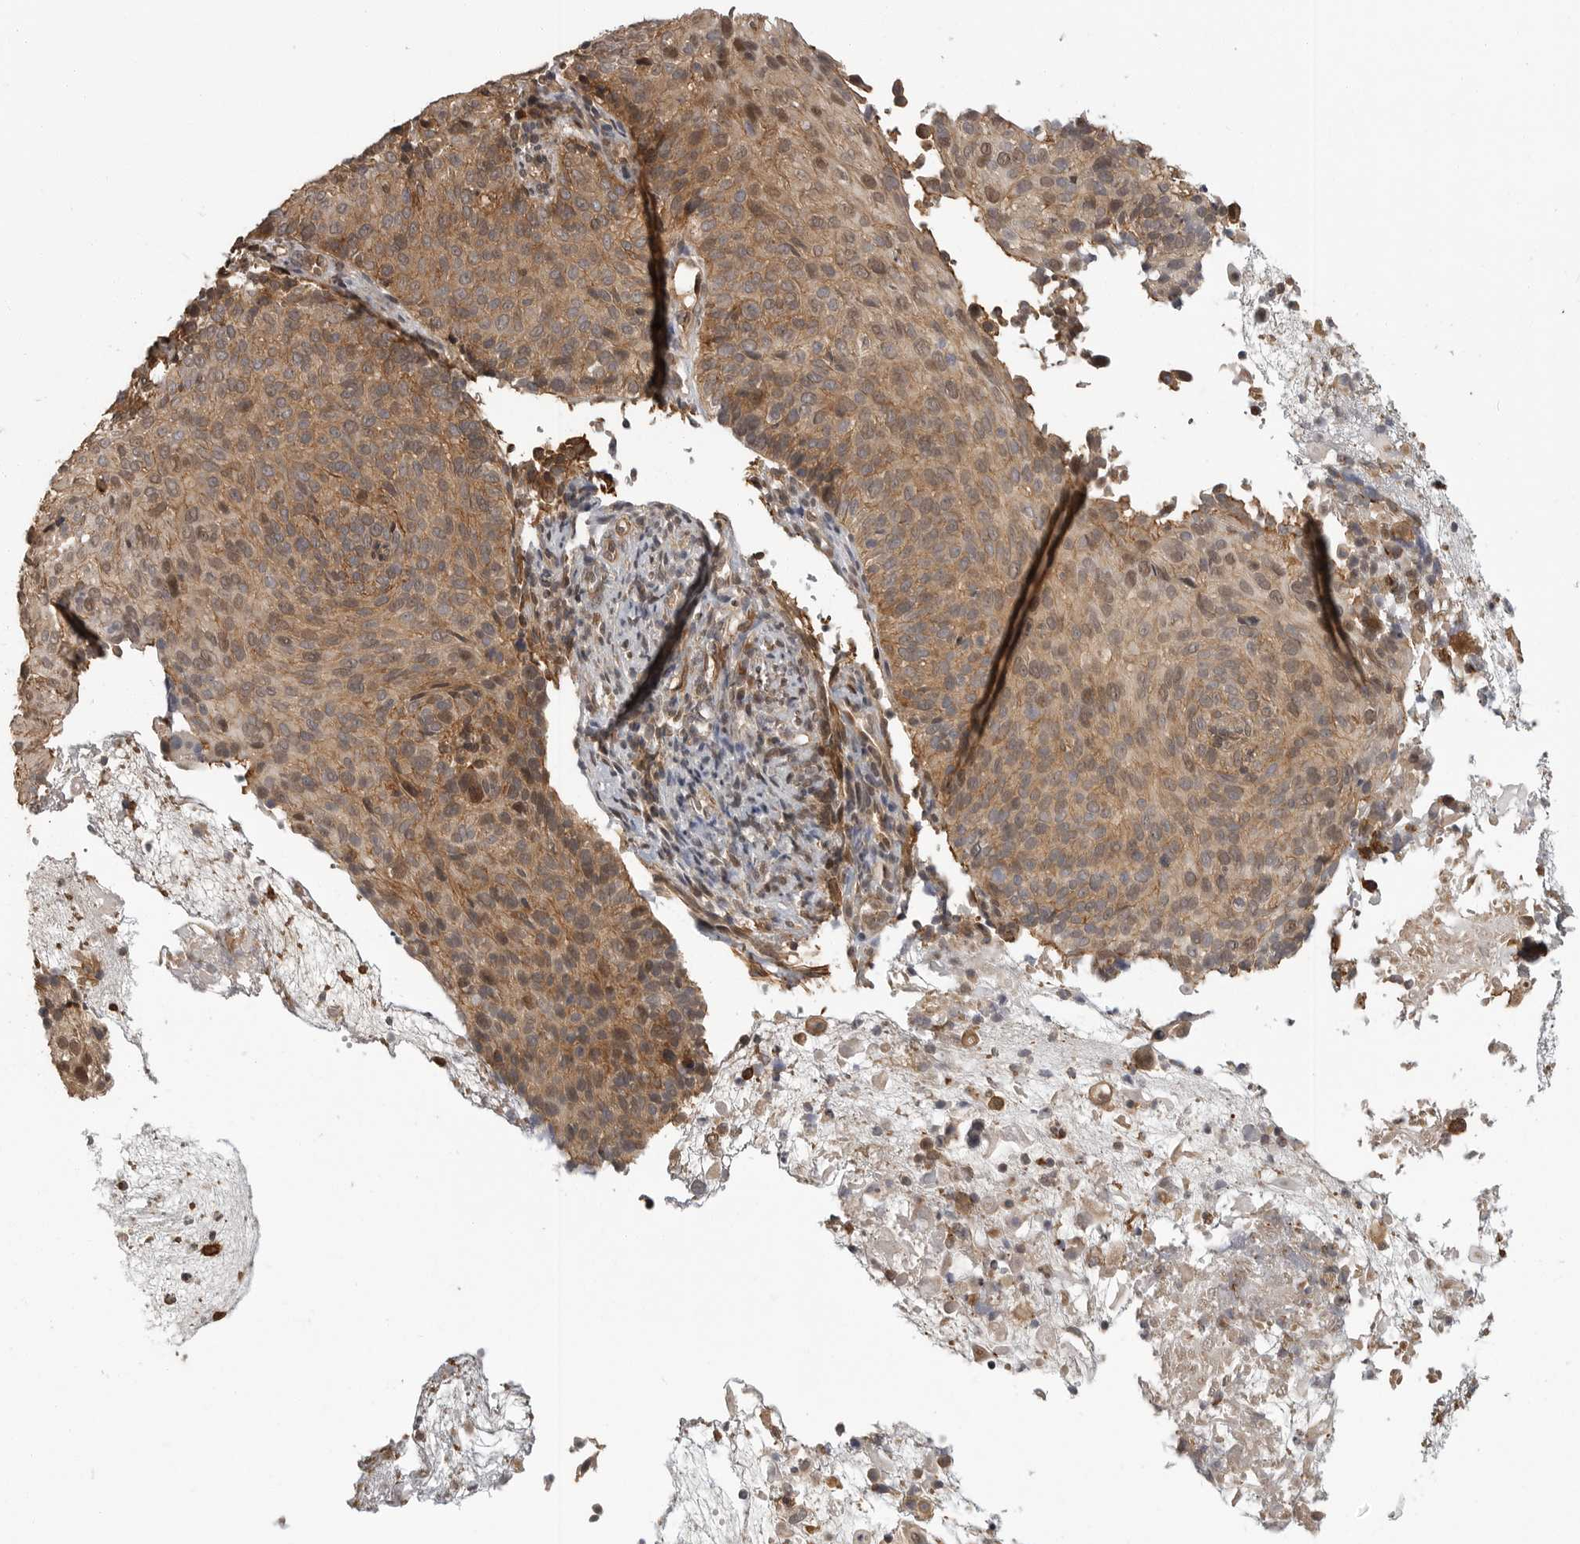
{"staining": {"intensity": "moderate", "quantity": ">75%", "location": "cytoplasmic/membranous,nuclear"}, "tissue": "cervical cancer", "cell_type": "Tumor cells", "image_type": "cancer", "snomed": [{"axis": "morphology", "description": "Squamous cell carcinoma, NOS"}, {"axis": "topography", "description": "Cervix"}], "caption": "IHC of cervical cancer (squamous cell carcinoma) shows medium levels of moderate cytoplasmic/membranous and nuclear staining in approximately >75% of tumor cells.", "gene": "ERN1", "patient": {"sex": "female", "age": 74}}